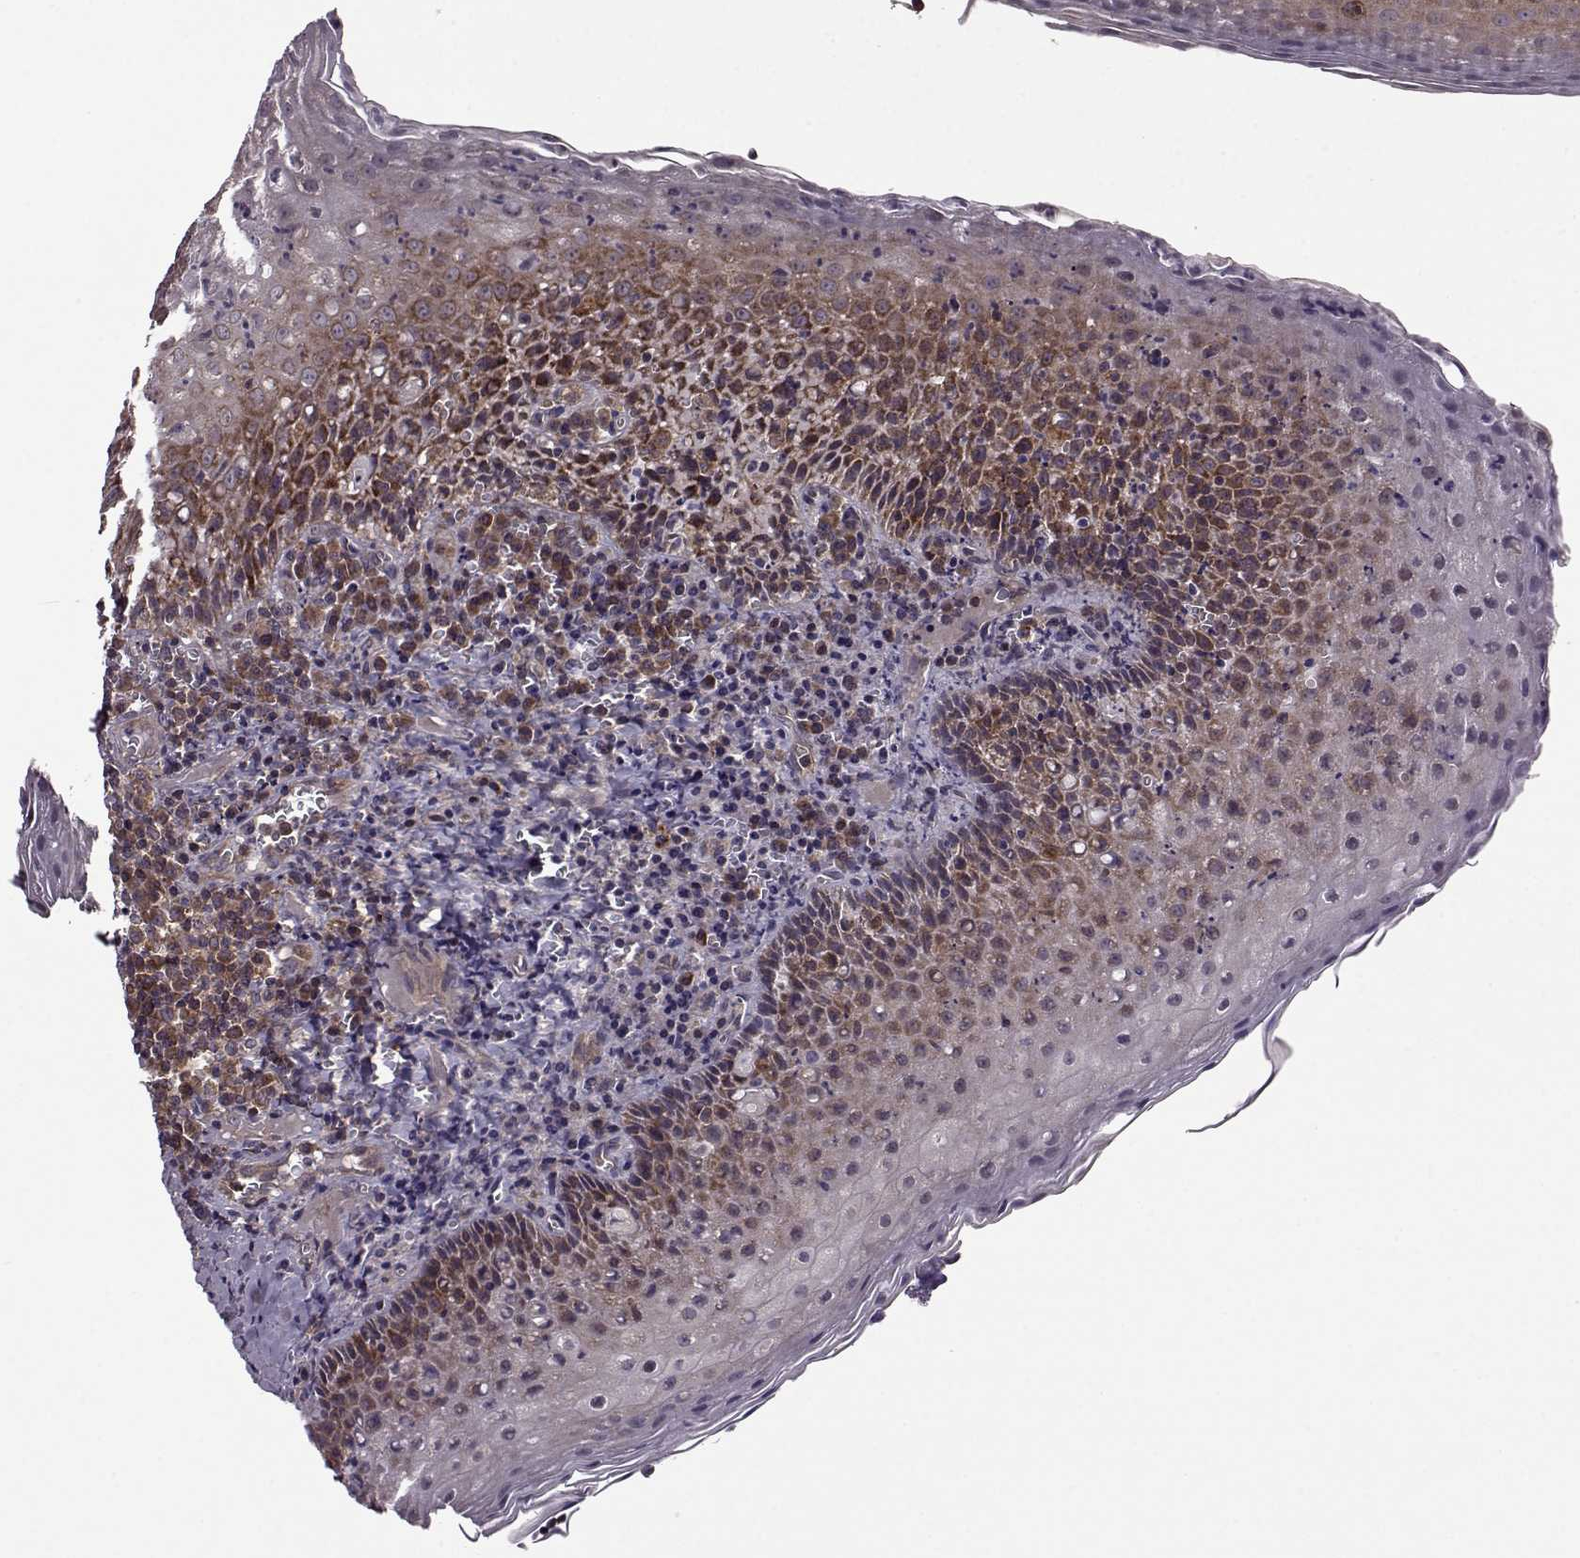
{"staining": {"intensity": "moderate", "quantity": ">75%", "location": "cytoplasmic/membranous"}, "tissue": "tonsil", "cell_type": "Germinal center cells", "image_type": "normal", "snomed": [{"axis": "morphology", "description": "Normal tissue, NOS"}, {"axis": "morphology", "description": "Inflammation, NOS"}, {"axis": "topography", "description": "Tonsil"}], "caption": "Germinal center cells exhibit medium levels of moderate cytoplasmic/membranous expression in approximately >75% of cells in unremarkable tonsil. The protein is shown in brown color, while the nuclei are stained blue.", "gene": "URI1", "patient": {"sex": "female", "age": 31}}